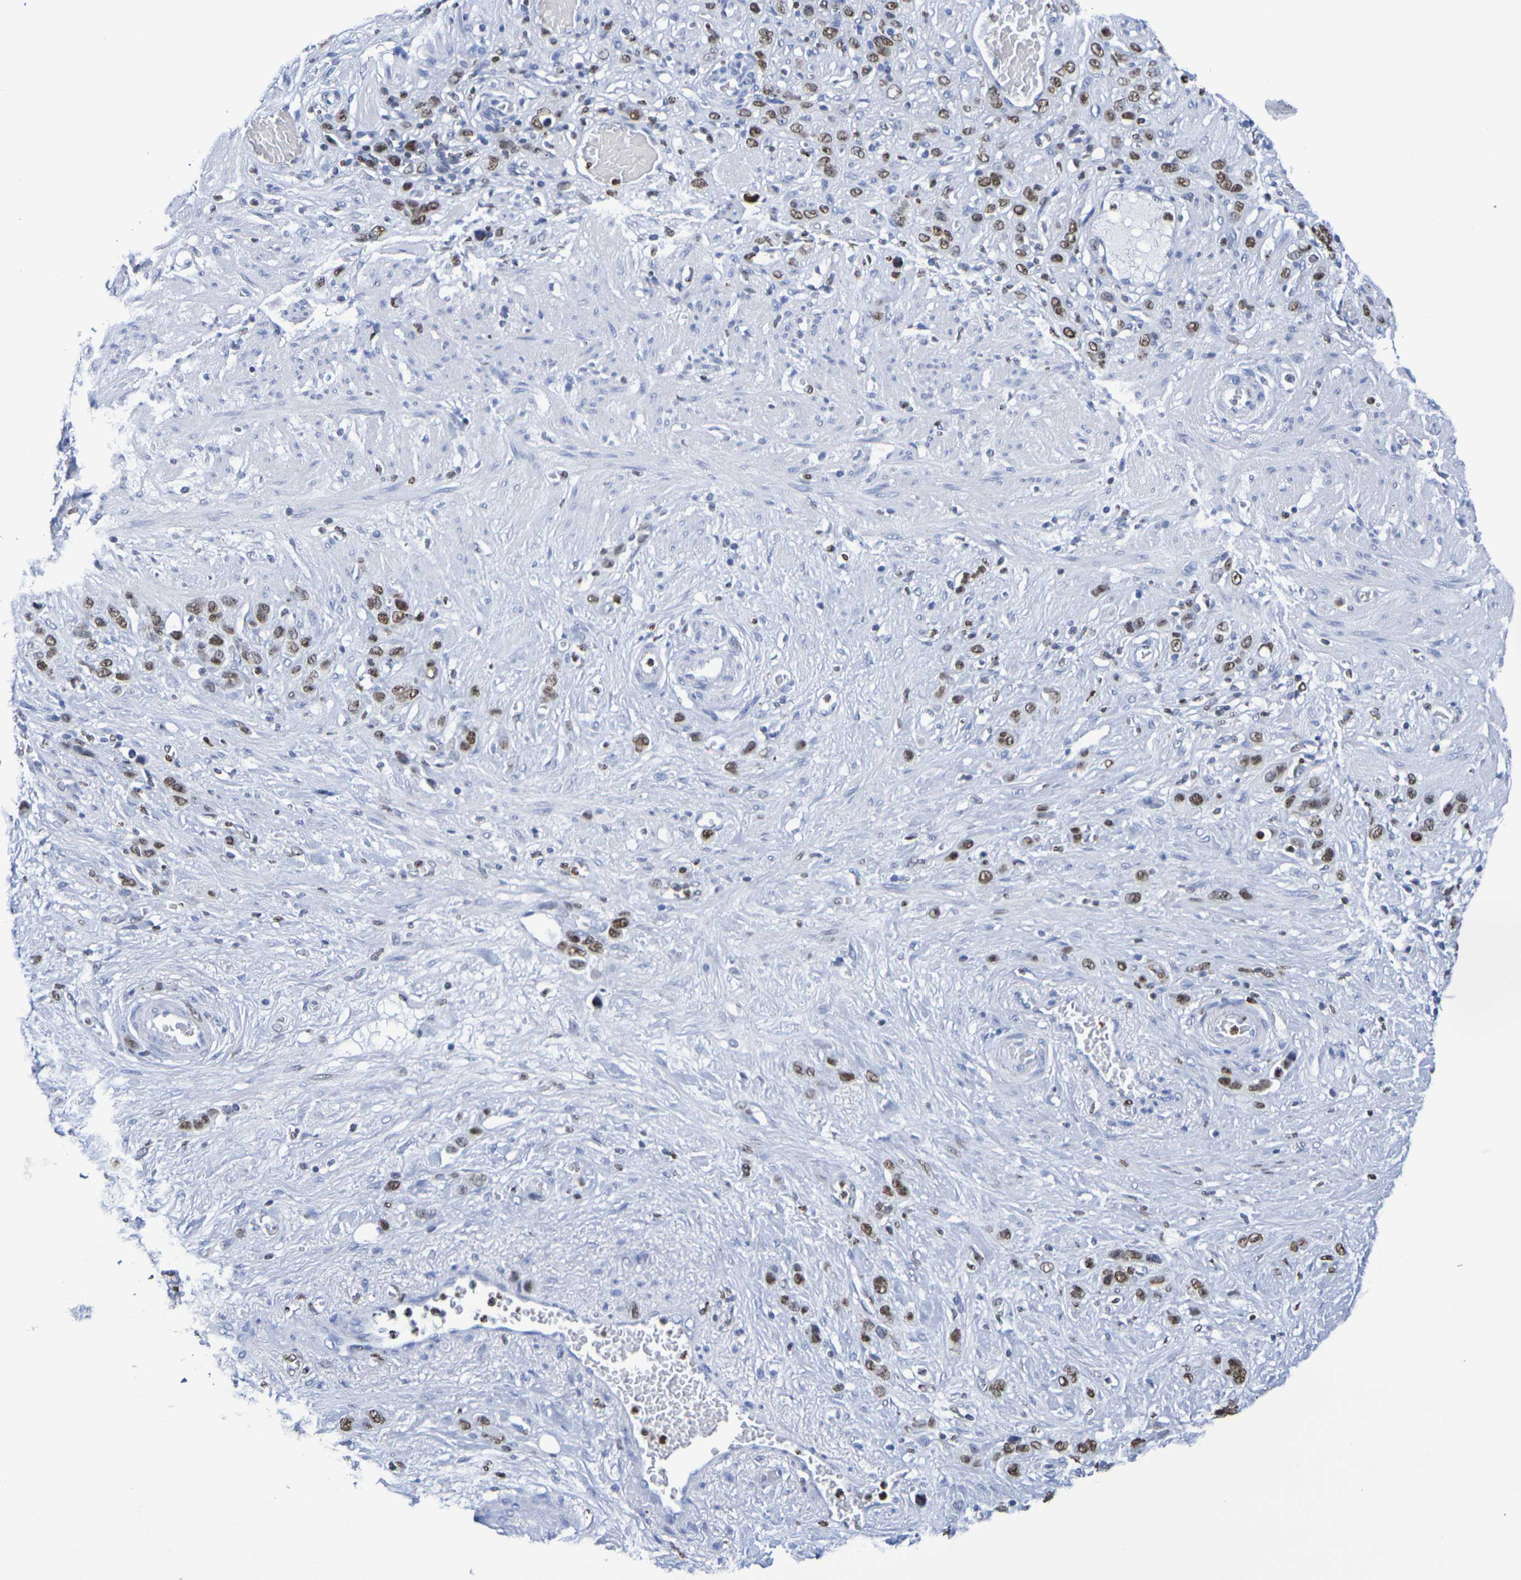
{"staining": {"intensity": "moderate", "quantity": ">75%", "location": "nuclear"}, "tissue": "stomach cancer", "cell_type": "Tumor cells", "image_type": "cancer", "snomed": [{"axis": "morphology", "description": "Adenocarcinoma, NOS"}, {"axis": "morphology", "description": "Adenocarcinoma, High grade"}, {"axis": "topography", "description": "Stomach, upper"}, {"axis": "topography", "description": "Stomach, lower"}], "caption": "High-magnification brightfield microscopy of adenocarcinoma (stomach) stained with DAB (3,3'-diaminobenzidine) (brown) and counterstained with hematoxylin (blue). tumor cells exhibit moderate nuclear expression is identified in about>75% of cells.", "gene": "H1-5", "patient": {"sex": "female", "age": 65}}